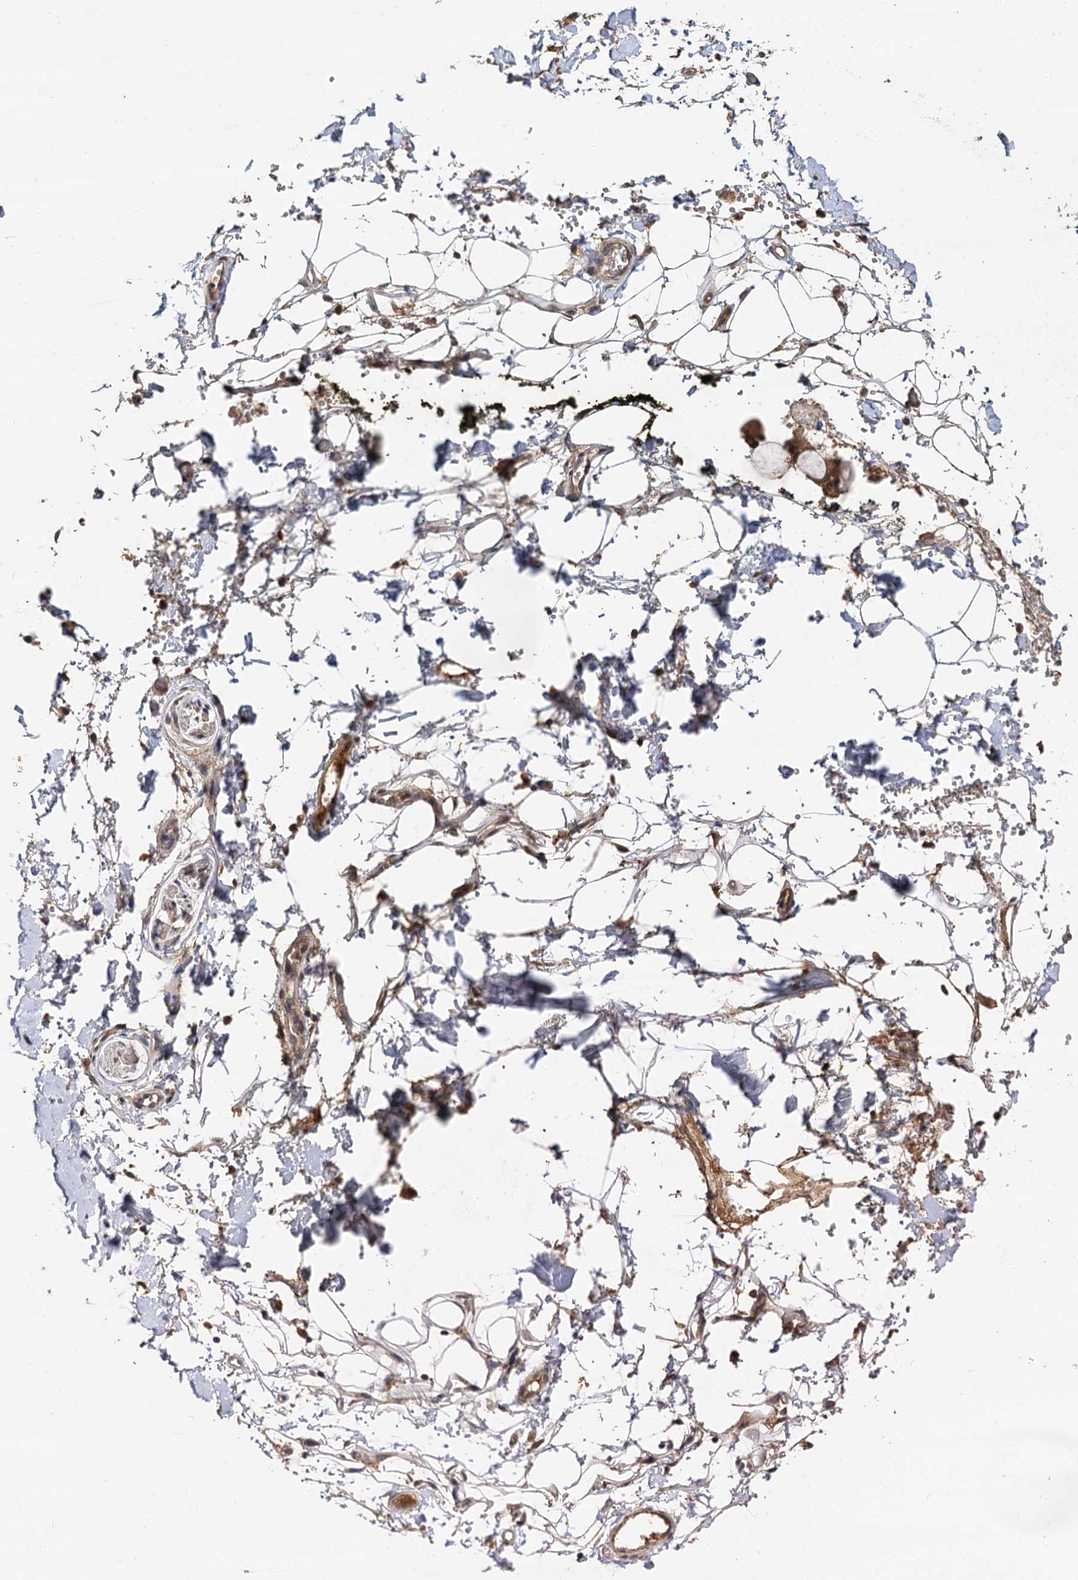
{"staining": {"intensity": "moderate", "quantity": "<25%", "location": "cytoplasmic/membranous"}, "tissue": "adipose tissue", "cell_type": "Adipocytes", "image_type": "normal", "snomed": [{"axis": "morphology", "description": "Normal tissue, NOS"}, {"axis": "morphology", "description": "Adenocarcinoma, NOS"}, {"axis": "topography", "description": "Pancreas"}, {"axis": "topography", "description": "Peripheral nerve tissue"}], "caption": "Protein expression analysis of benign human adipose tissue reveals moderate cytoplasmic/membranous staining in approximately <25% of adipocytes. (DAB IHC, brown staining for protein, blue staining for nuclei).", "gene": "MBD6", "patient": {"sex": "male", "age": 59}}